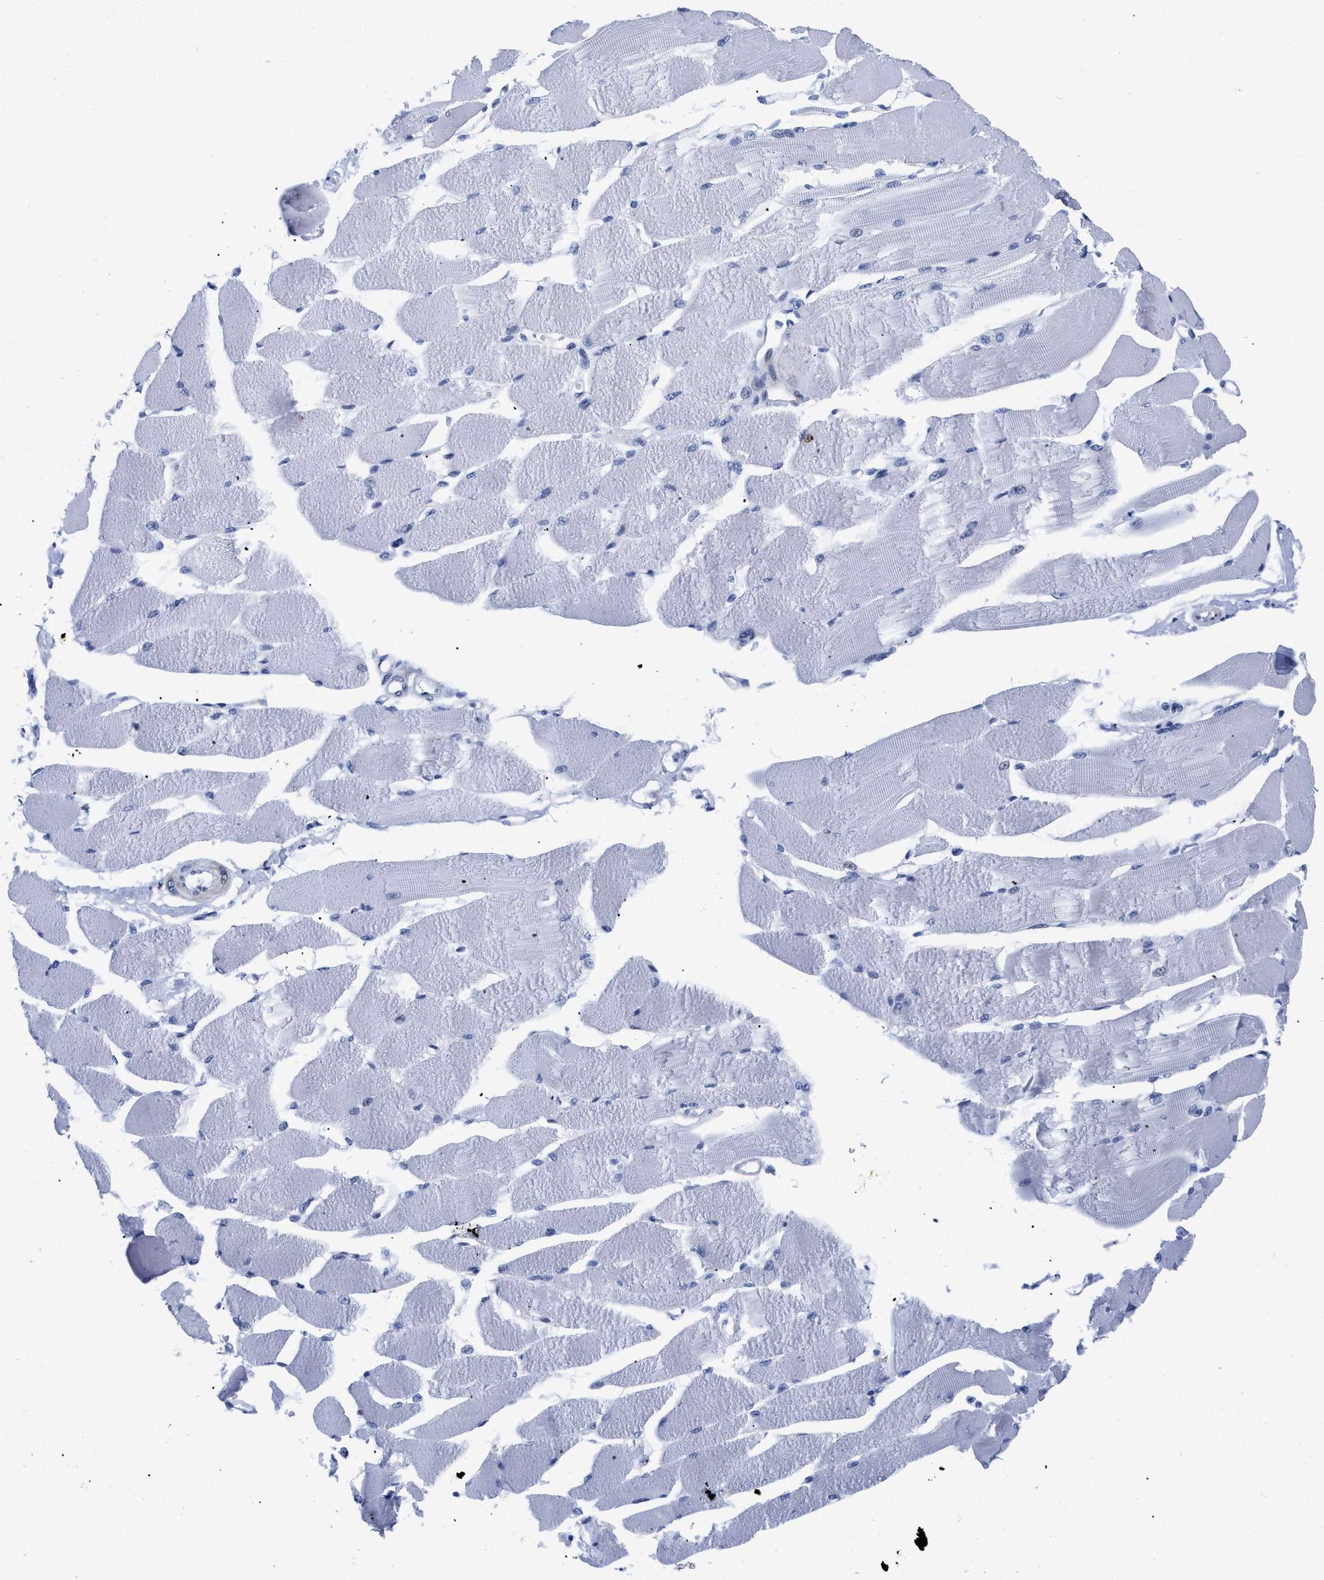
{"staining": {"intensity": "negative", "quantity": "none", "location": "none"}, "tissue": "skeletal muscle", "cell_type": "Myocytes", "image_type": "normal", "snomed": [{"axis": "morphology", "description": "Normal tissue, NOS"}, {"axis": "topography", "description": "Skeletal muscle"}, {"axis": "topography", "description": "Peripheral nerve tissue"}], "caption": "This is an immunohistochemistry image of benign skeletal muscle. There is no staining in myocytes.", "gene": "DUSP26", "patient": {"sex": "female", "age": 84}}